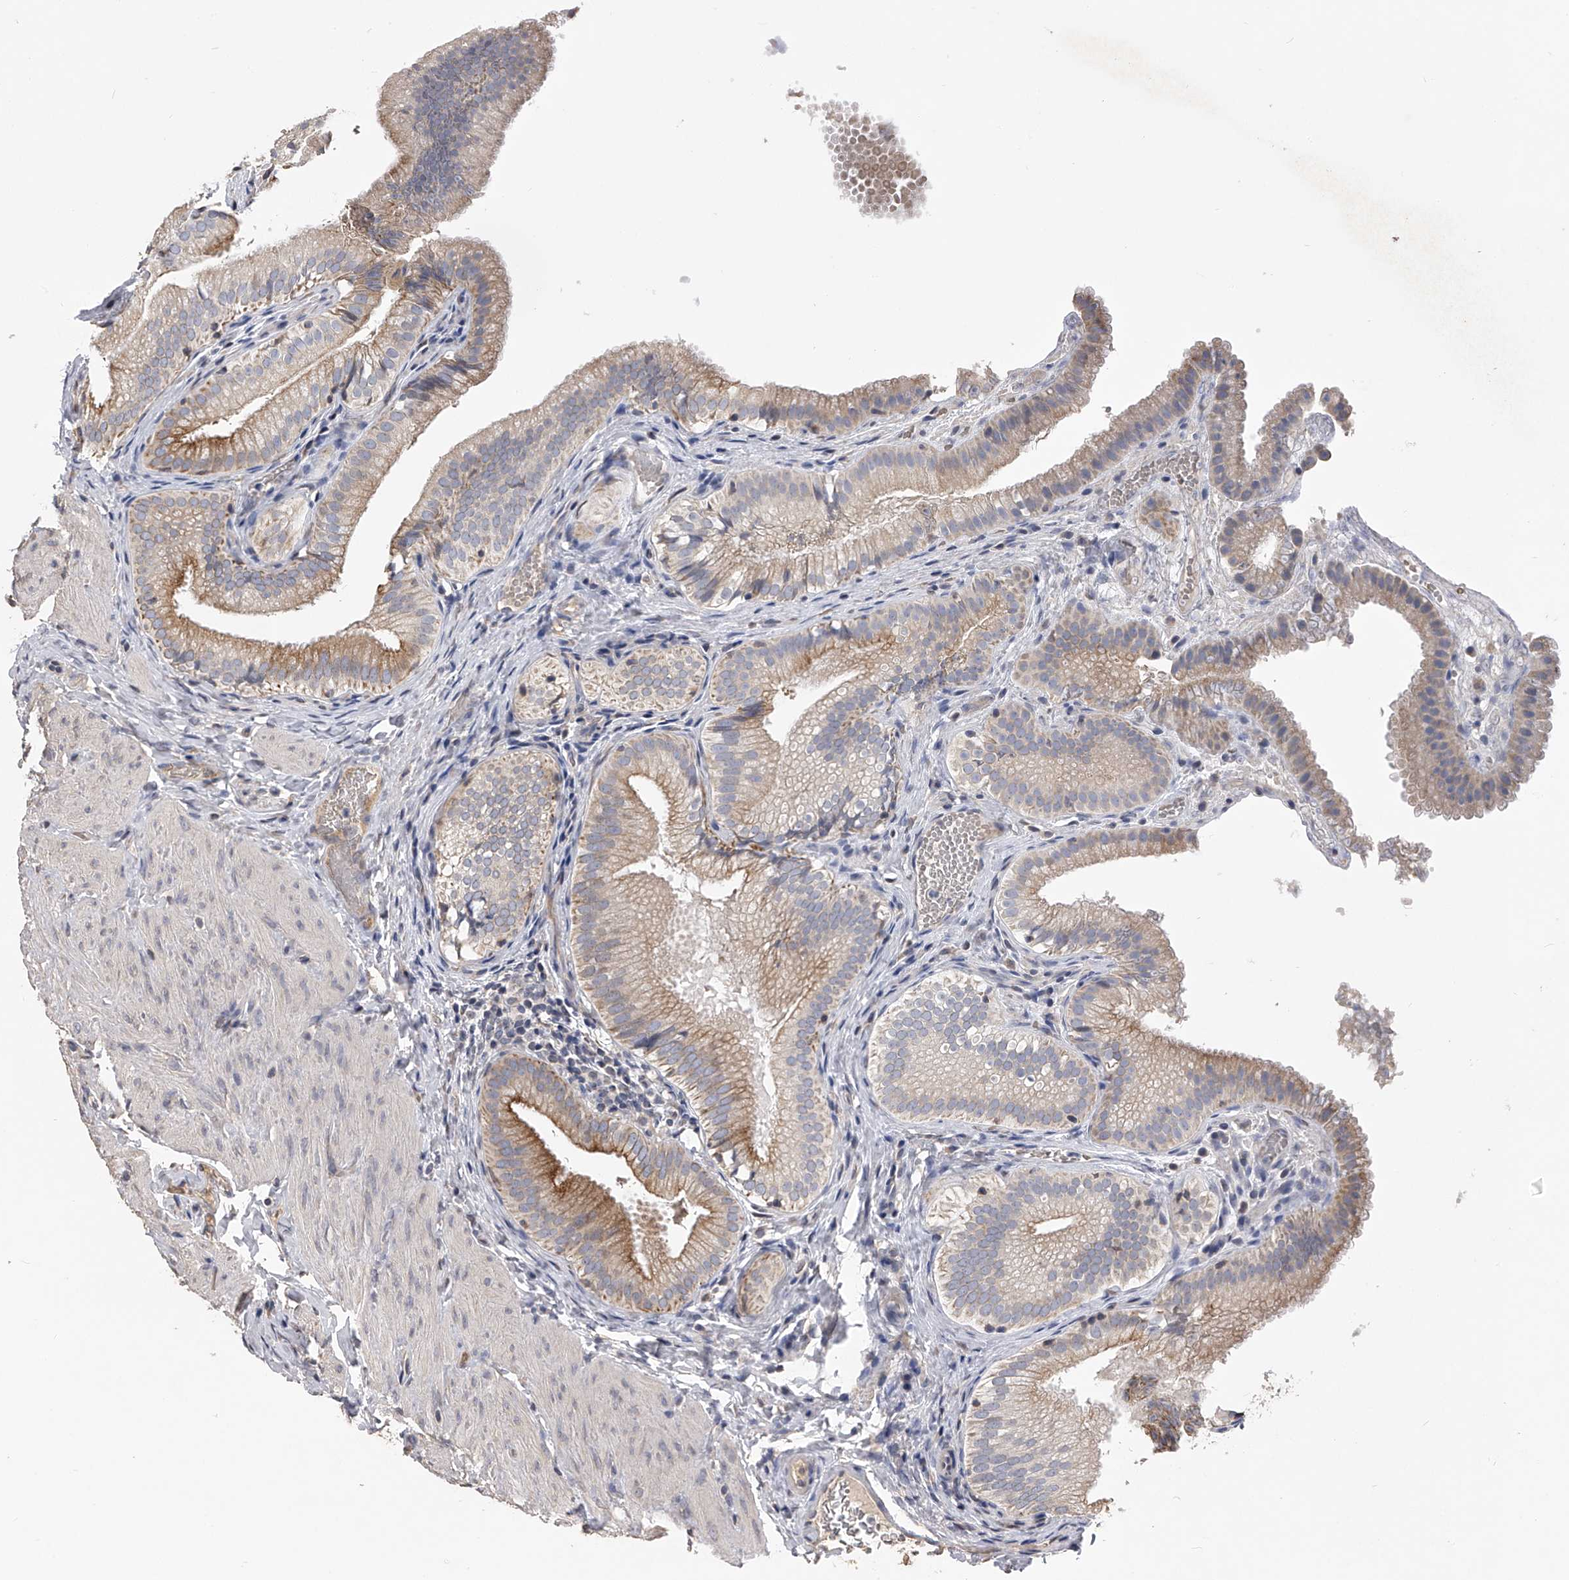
{"staining": {"intensity": "moderate", "quantity": "25%-75%", "location": "cytoplasmic/membranous"}, "tissue": "gallbladder", "cell_type": "Glandular cells", "image_type": "normal", "snomed": [{"axis": "morphology", "description": "Normal tissue, NOS"}, {"axis": "topography", "description": "Gallbladder"}], "caption": "Moderate cytoplasmic/membranous protein positivity is identified in about 25%-75% of glandular cells in gallbladder. (Brightfield microscopy of DAB IHC at high magnification).", "gene": "MDN1", "patient": {"sex": "female", "age": 30}}